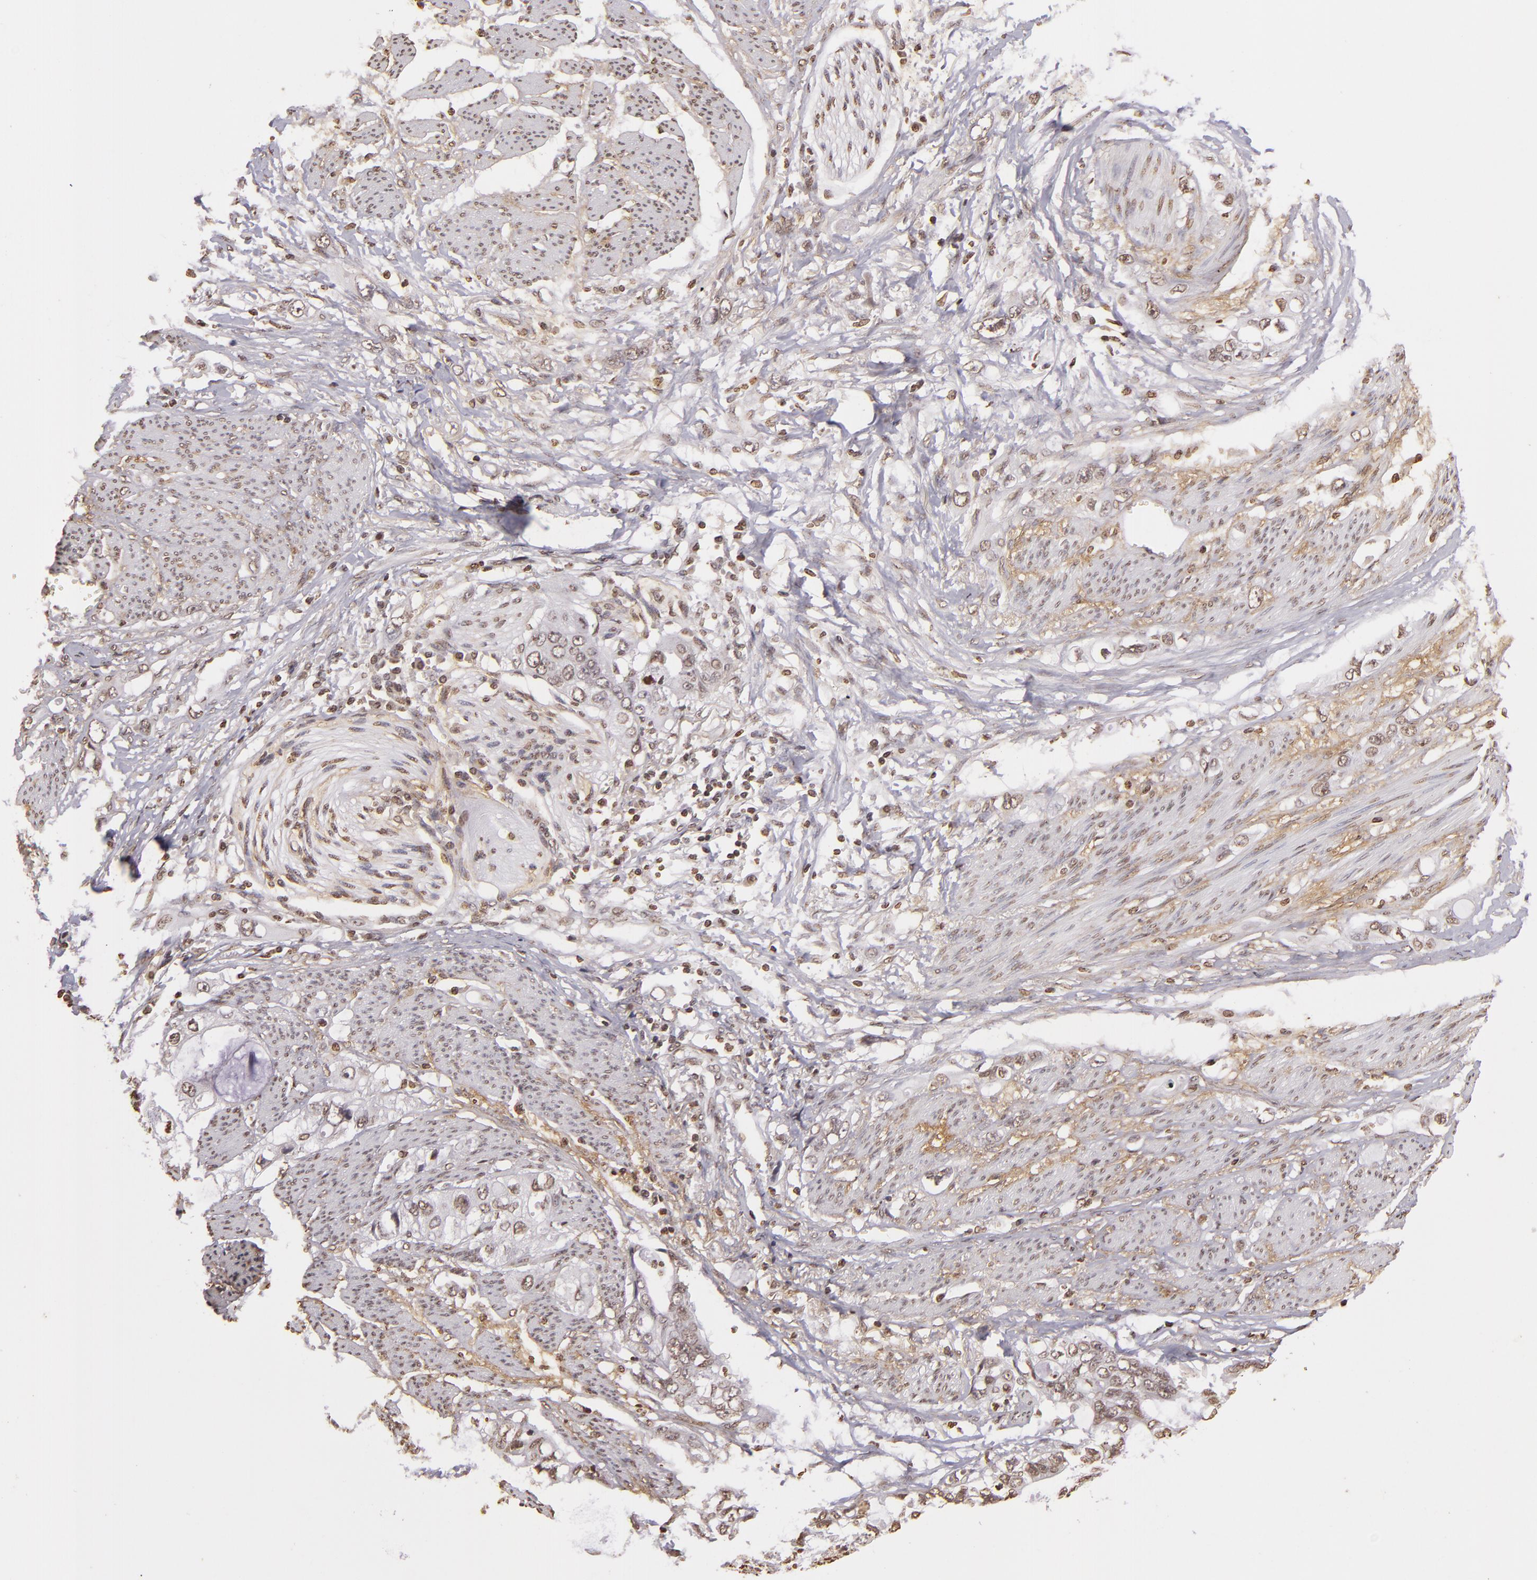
{"staining": {"intensity": "weak", "quantity": "25%-75%", "location": "nuclear"}, "tissue": "stomach cancer", "cell_type": "Tumor cells", "image_type": "cancer", "snomed": [{"axis": "morphology", "description": "Adenocarcinoma, NOS"}, {"axis": "topography", "description": "Stomach, upper"}], "caption": "IHC (DAB (3,3'-diaminobenzidine)) staining of stomach adenocarcinoma shows weak nuclear protein positivity in about 25%-75% of tumor cells. Using DAB (3,3'-diaminobenzidine) (brown) and hematoxylin (blue) stains, captured at high magnification using brightfield microscopy.", "gene": "THRB", "patient": {"sex": "female", "age": 52}}